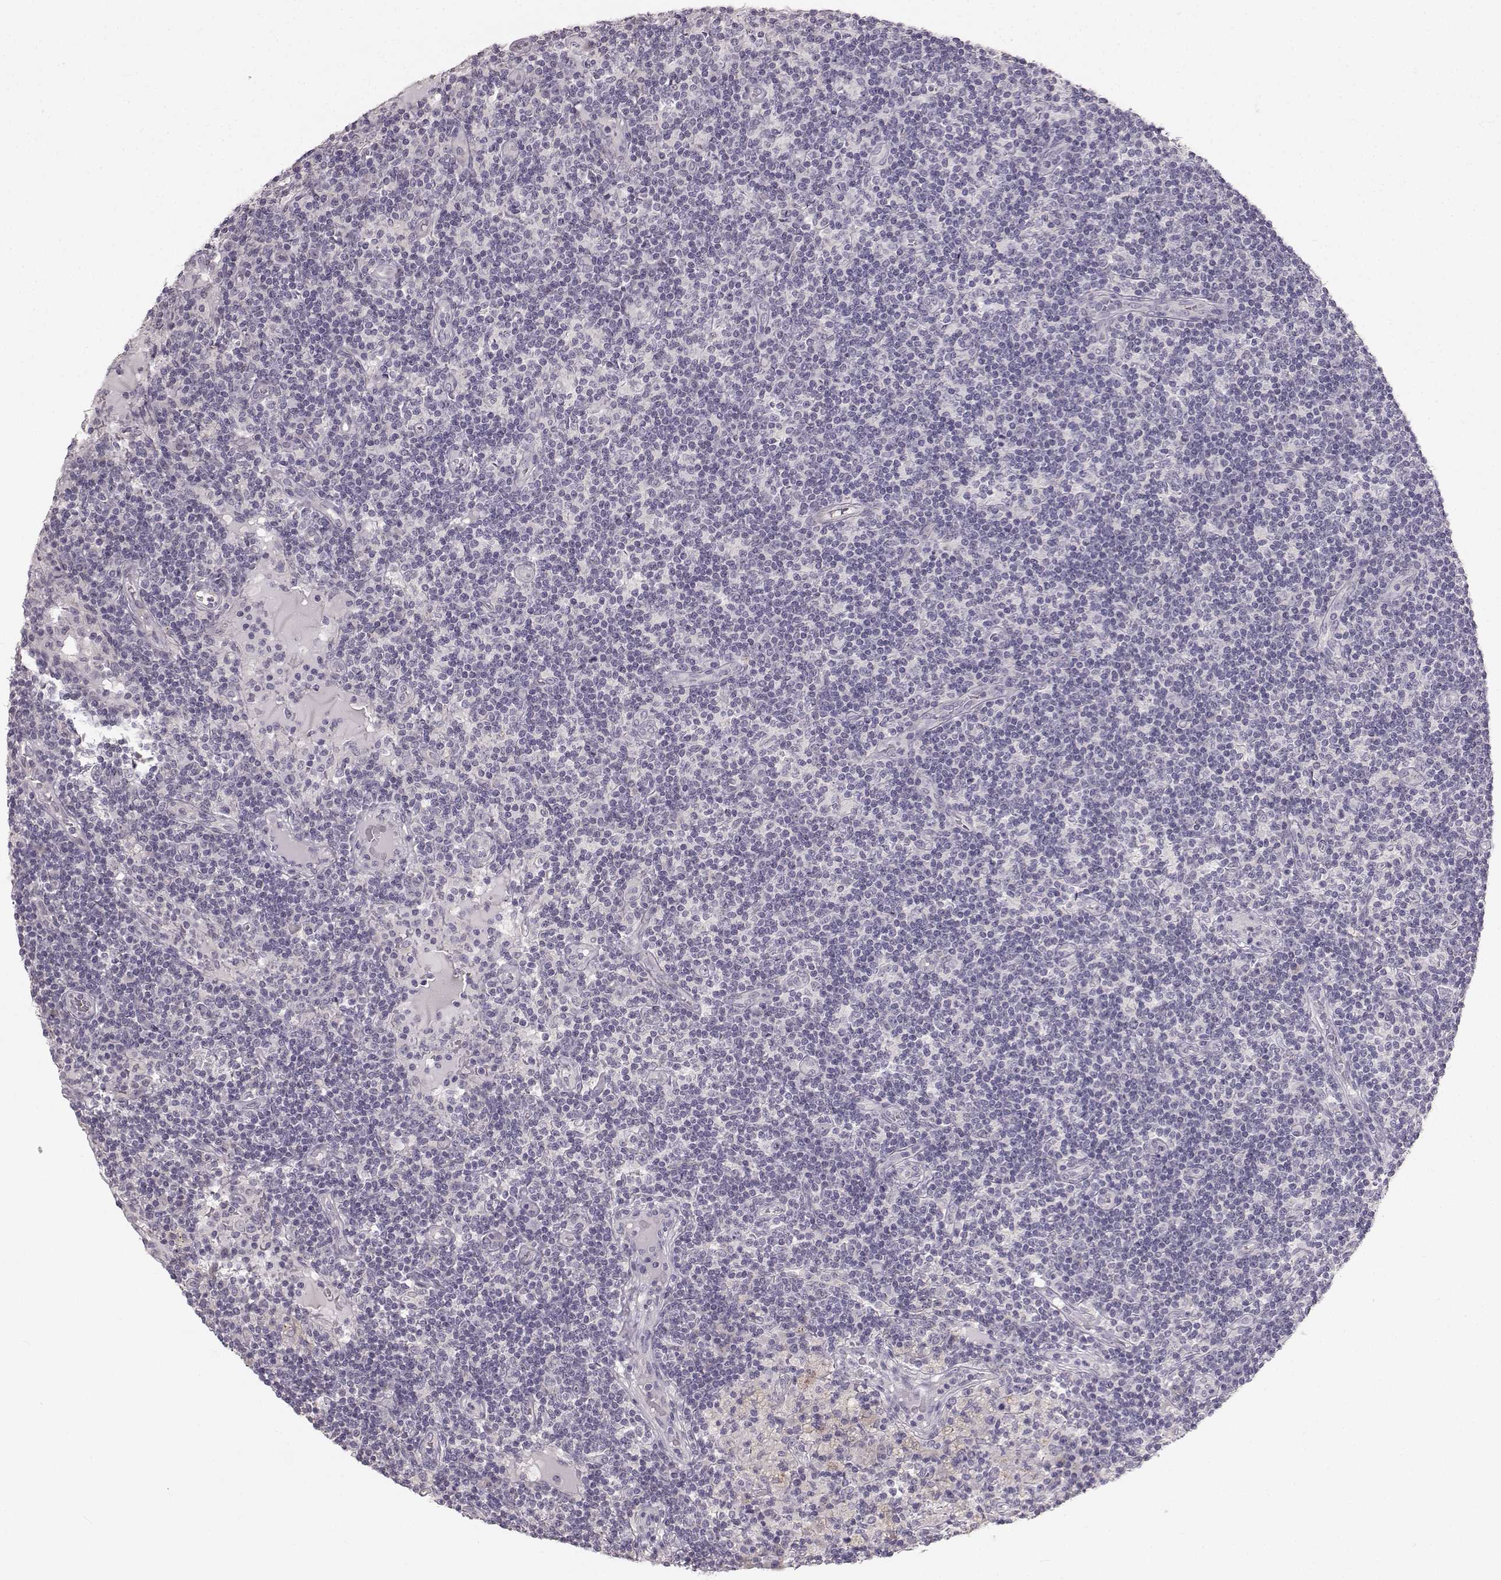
{"staining": {"intensity": "negative", "quantity": "none", "location": "none"}, "tissue": "lymph node", "cell_type": "Germinal center cells", "image_type": "normal", "snomed": [{"axis": "morphology", "description": "Normal tissue, NOS"}, {"axis": "topography", "description": "Lymph node"}], "caption": "Immunohistochemistry (IHC) of benign lymph node reveals no expression in germinal center cells.", "gene": "OIP5", "patient": {"sex": "female", "age": 72}}